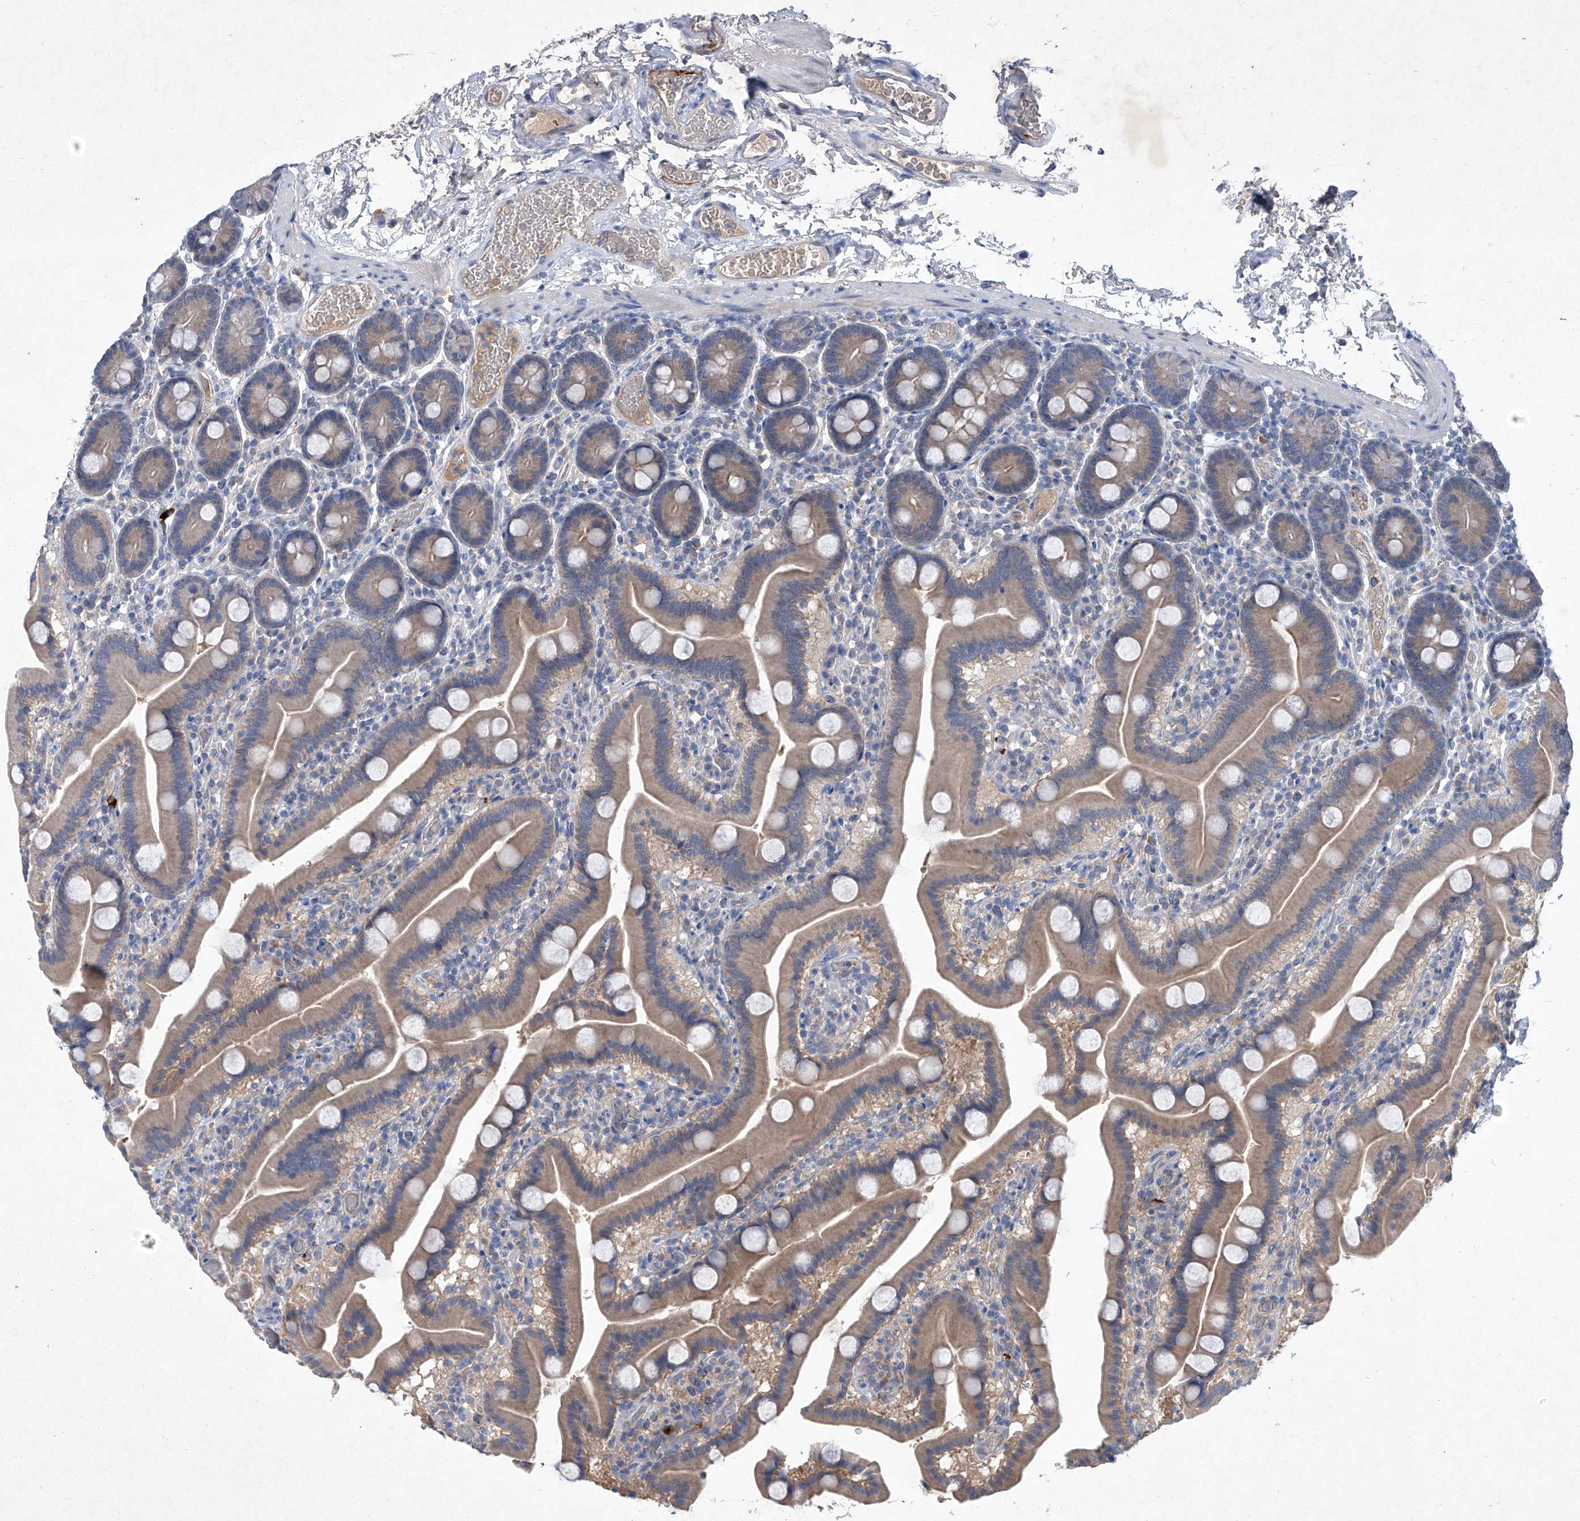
{"staining": {"intensity": "weak", "quantity": "25%-75%", "location": "cytoplasmic/membranous"}, "tissue": "duodenum", "cell_type": "Glandular cells", "image_type": "normal", "snomed": [{"axis": "morphology", "description": "Normal tissue, NOS"}, {"axis": "topography", "description": "Duodenum"}], "caption": "Immunohistochemistry photomicrograph of normal human duodenum stained for a protein (brown), which exhibits low levels of weak cytoplasmic/membranous expression in approximately 25%-75% of glandular cells.", "gene": "SBK2", "patient": {"sex": "male", "age": 55}}